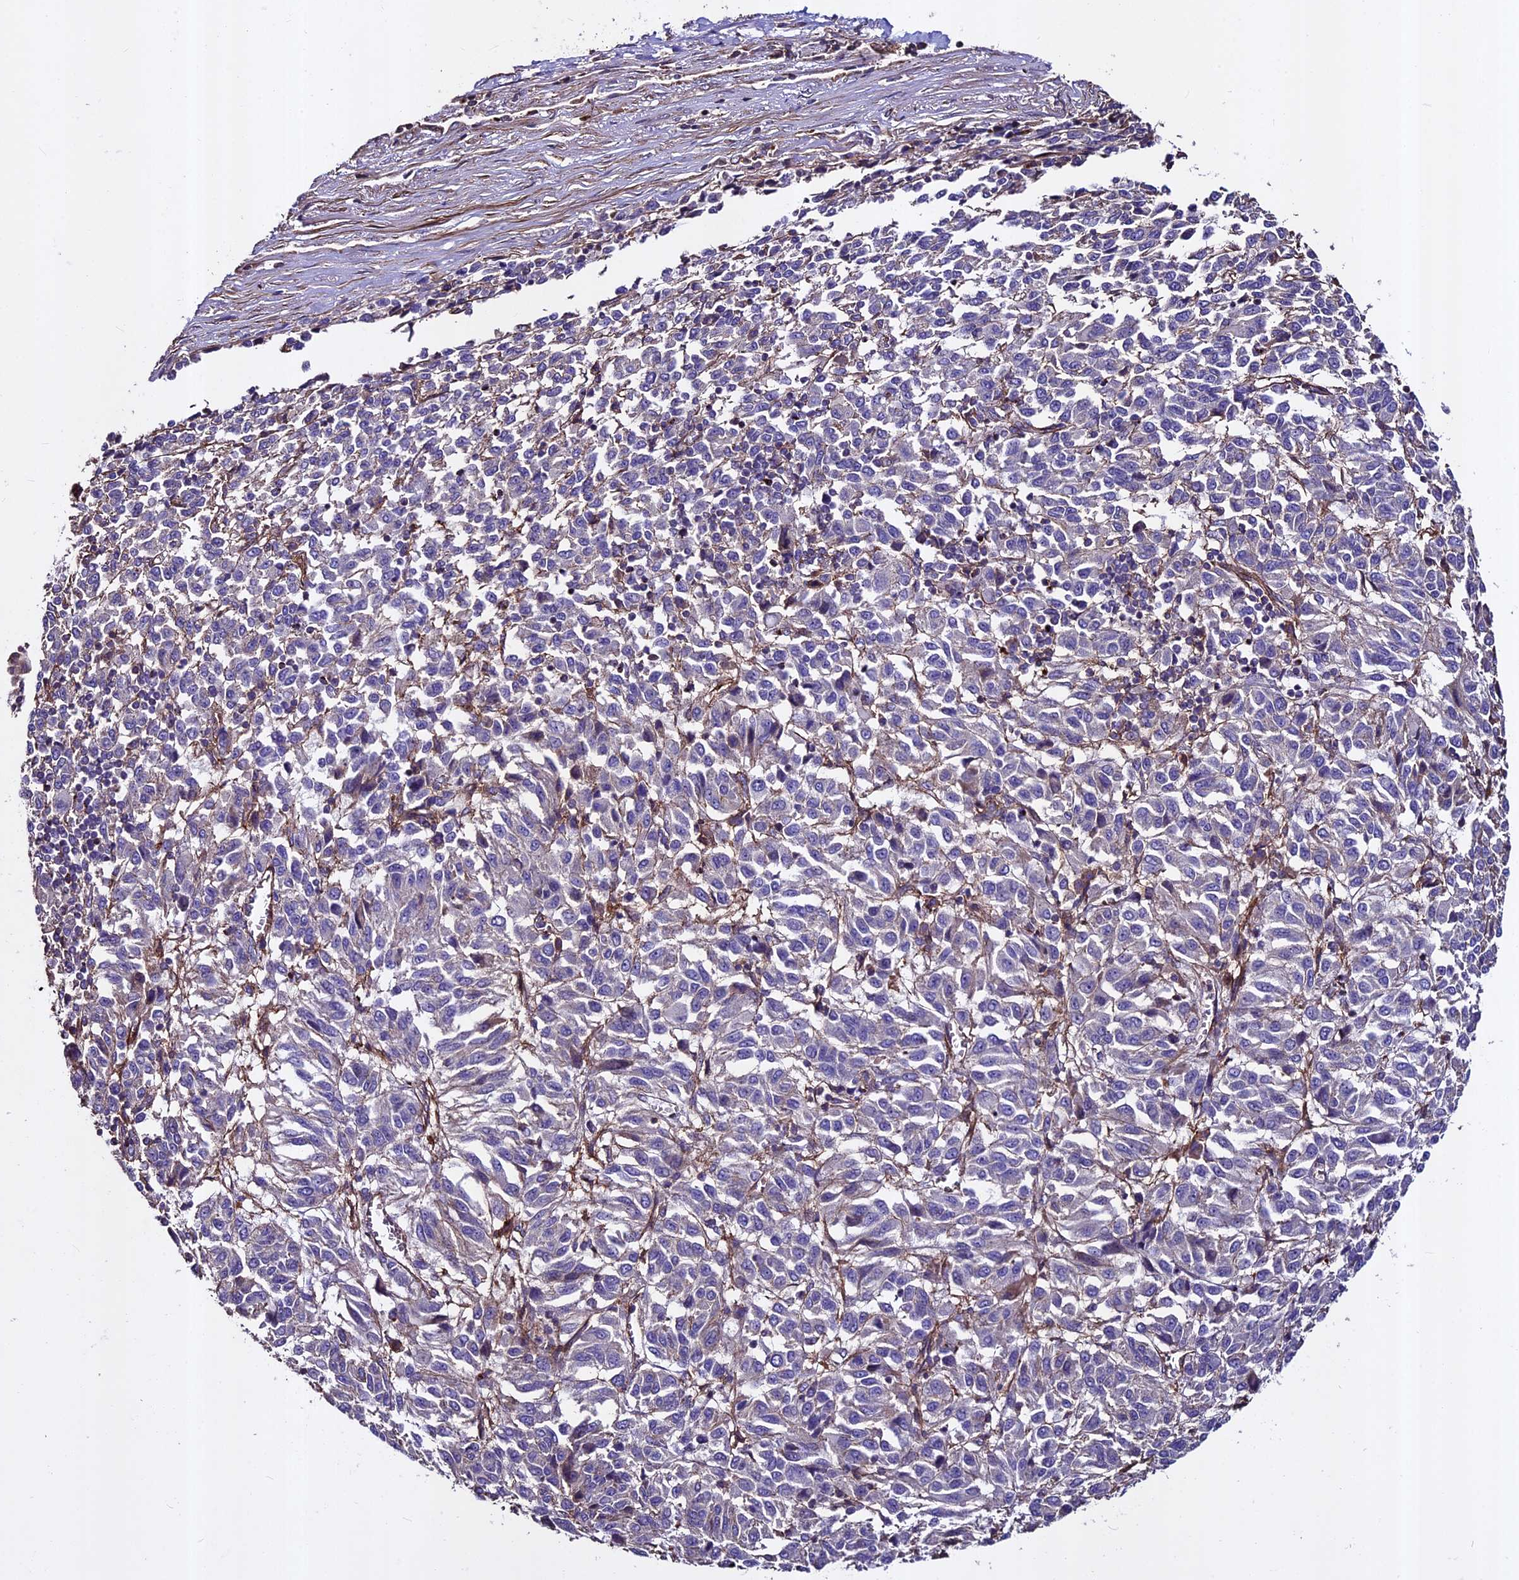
{"staining": {"intensity": "negative", "quantity": "none", "location": "none"}, "tissue": "melanoma", "cell_type": "Tumor cells", "image_type": "cancer", "snomed": [{"axis": "morphology", "description": "Malignant melanoma, Metastatic site"}, {"axis": "topography", "description": "Lung"}], "caption": "There is no significant positivity in tumor cells of malignant melanoma (metastatic site).", "gene": "EVA1B", "patient": {"sex": "male", "age": 64}}